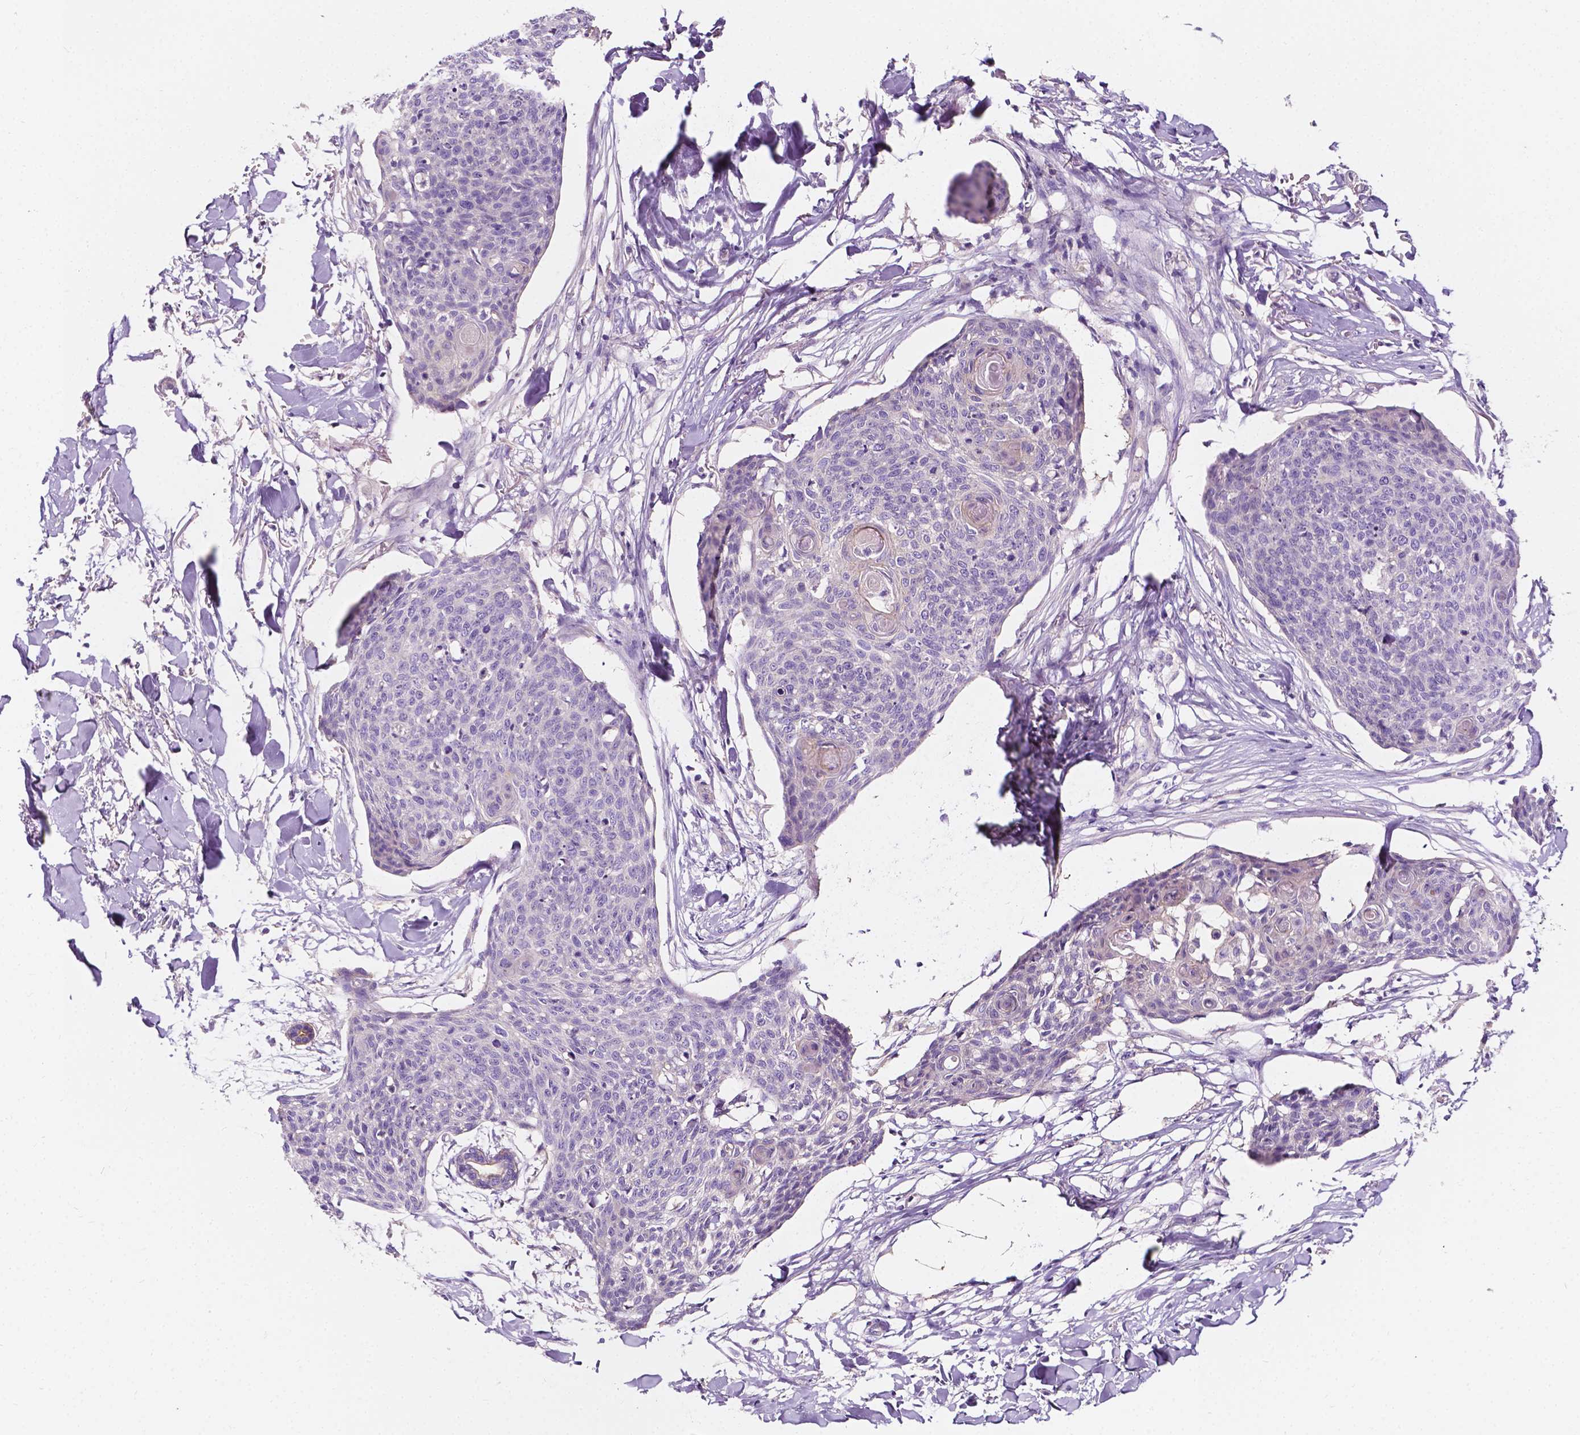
{"staining": {"intensity": "negative", "quantity": "none", "location": "none"}, "tissue": "skin cancer", "cell_type": "Tumor cells", "image_type": "cancer", "snomed": [{"axis": "morphology", "description": "Squamous cell carcinoma, NOS"}, {"axis": "topography", "description": "Skin"}, {"axis": "topography", "description": "Vulva"}], "caption": "This photomicrograph is of skin cancer (squamous cell carcinoma) stained with immunohistochemistry to label a protein in brown with the nuclei are counter-stained blue. There is no staining in tumor cells.", "gene": "SIRT2", "patient": {"sex": "female", "age": 75}}